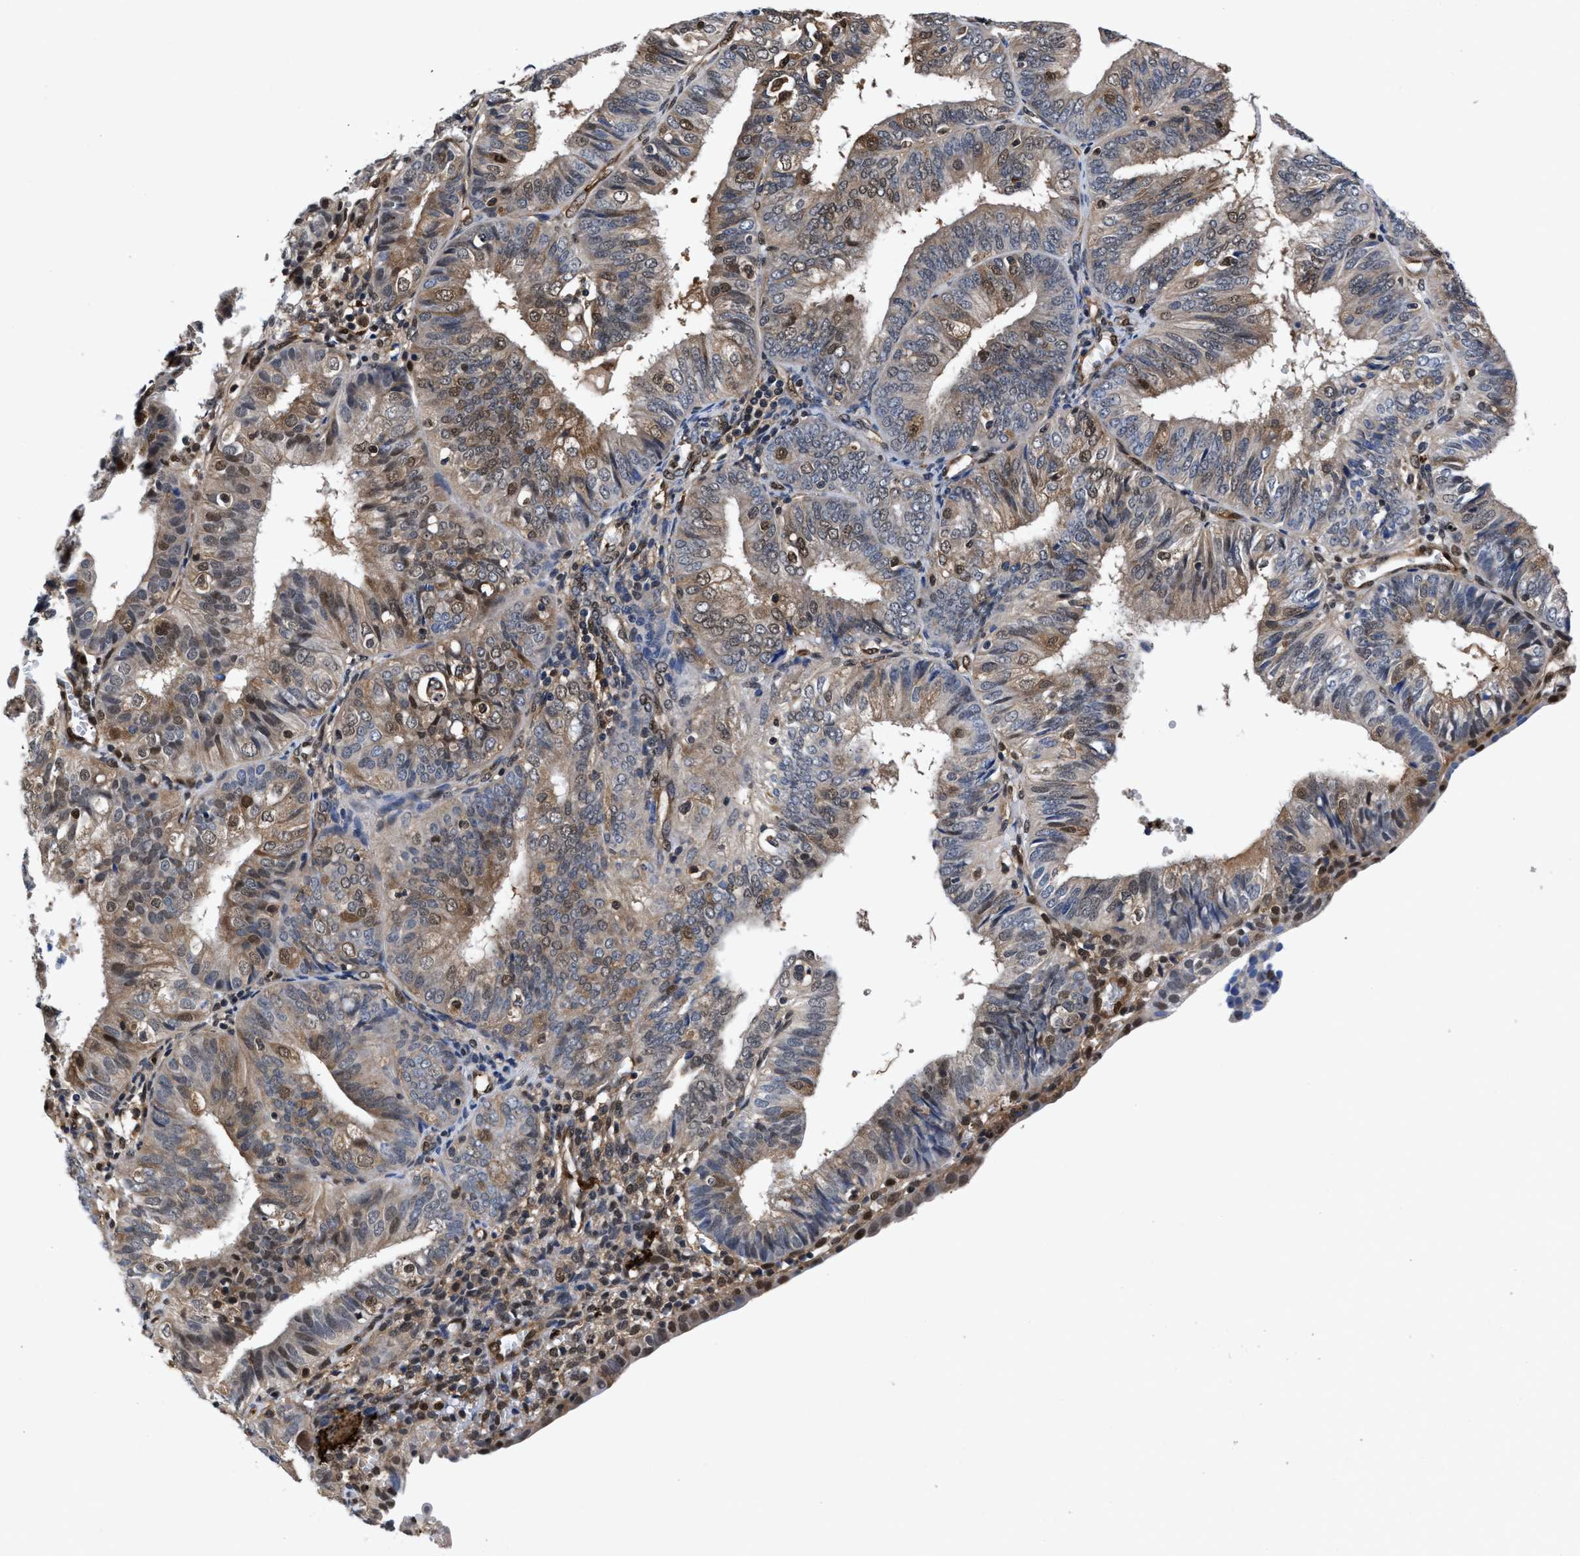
{"staining": {"intensity": "weak", "quantity": "25%-75%", "location": "cytoplasmic/membranous,nuclear"}, "tissue": "endometrial cancer", "cell_type": "Tumor cells", "image_type": "cancer", "snomed": [{"axis": "morphology", "description": "Adenocarcinoma, NOS"}, {"axis": "topography", "description": "Endometrium"}], "caption": "Protein expression by immunohistochemistry (IHC) reveals weak cytoplasmic/membranous and nuclear staining in about 25%-75% of tumor cells in endometrial cancer (adenocarcinoma). Nuclei are stained in blue.", "gene": "ACLY", "patient": {"sex": "female", "age": 58}}